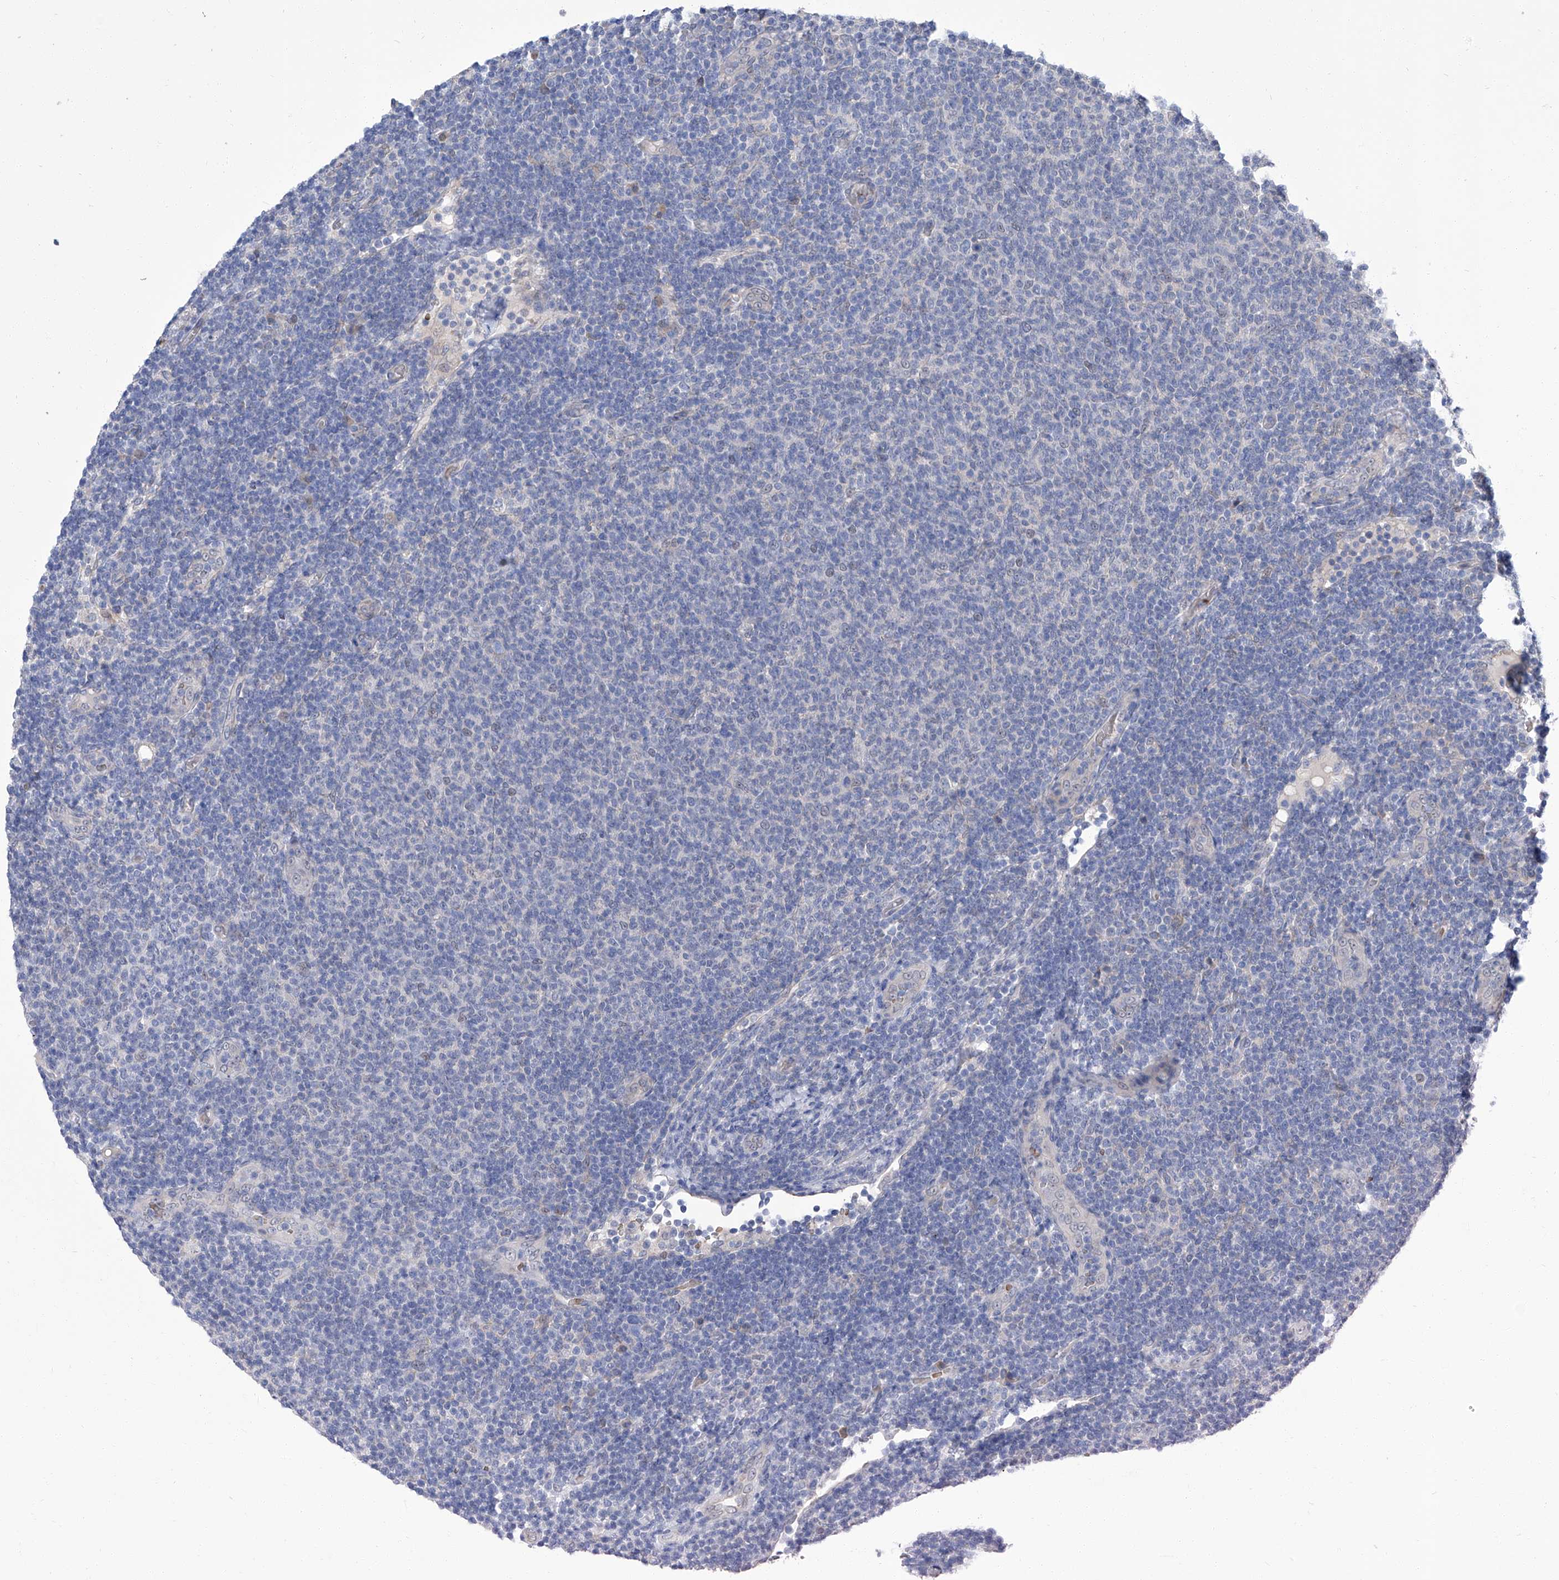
{"staining": {"intensity": "negative", "quantity": "none", "location": "none"}, "tissue": "lymphoma", "cell_type": "Tumor cells", "image_type": "cancer", "snomed": [{"axis": "morphology", "description": "Malignant lymphoma, non-Hodgkin's type, Low grade"}, {"axis": "topography", "description": "Lymph node"}], "caption": "DAB immunohistochemical staining of human malignant lymphoma, non-Hodgkin's type (low-grade) reveals no significant expression in tumor cells.", "gene": "PARD3", "patient": {"sex": "male", "age": 66}}